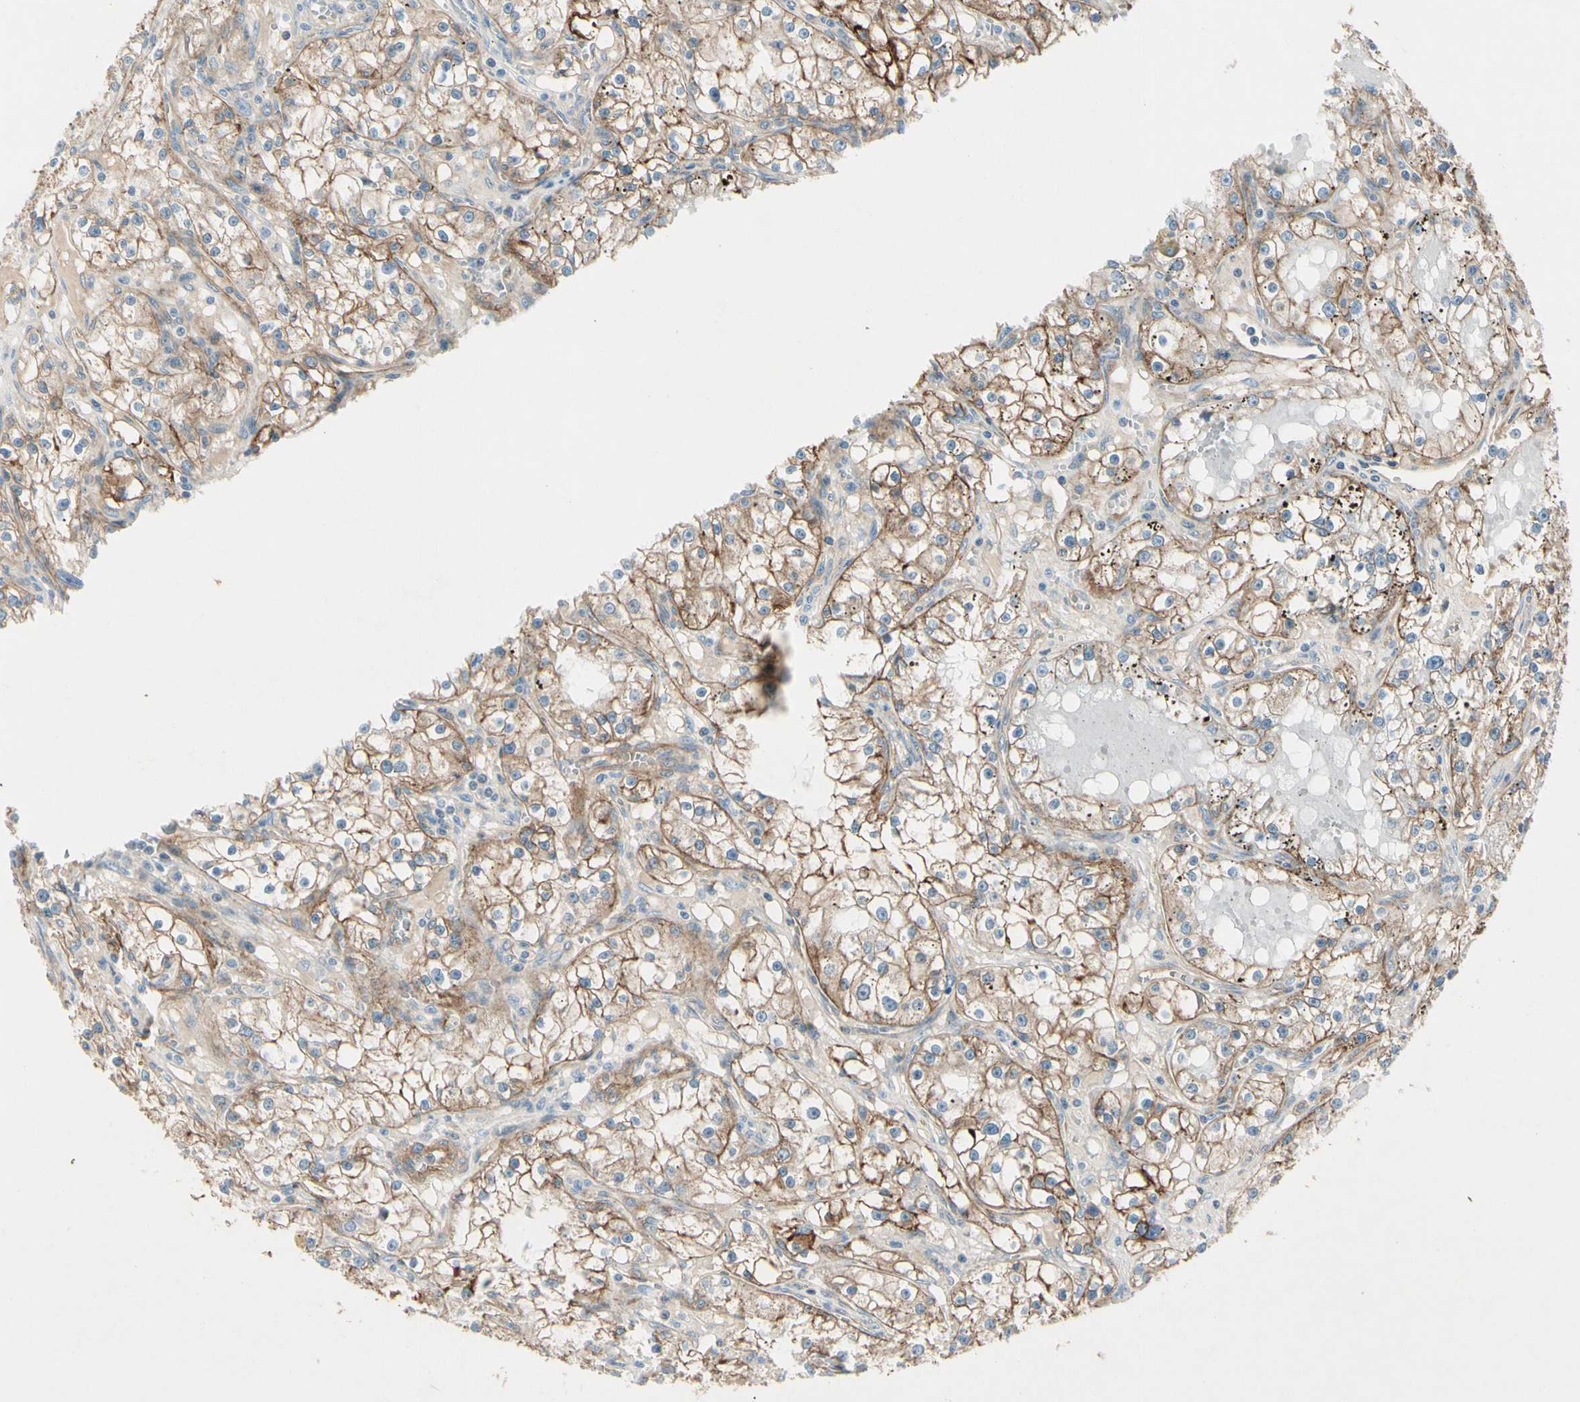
{"staining": {"intensity": "moderate", "quantity": ">75%", "location": "cytoplasmic/membranous"}, "tissue": "renal cancer", "cell_type": "Tumor cells", "image_type": "cancer", "snomed": [{"axis": "morphology", "description": "Adenocarcinoma, NOS"}, {"axis": "topography", "description": "Kidney"}], "caption": "Renal adenocarcinoma stained with a brown dye displays moderate cytoplasmic/membranous positive positivity in about >75% of tumor cells.", "gene": "ITGA3", "patient": {"sex": "male", "age": 56}}